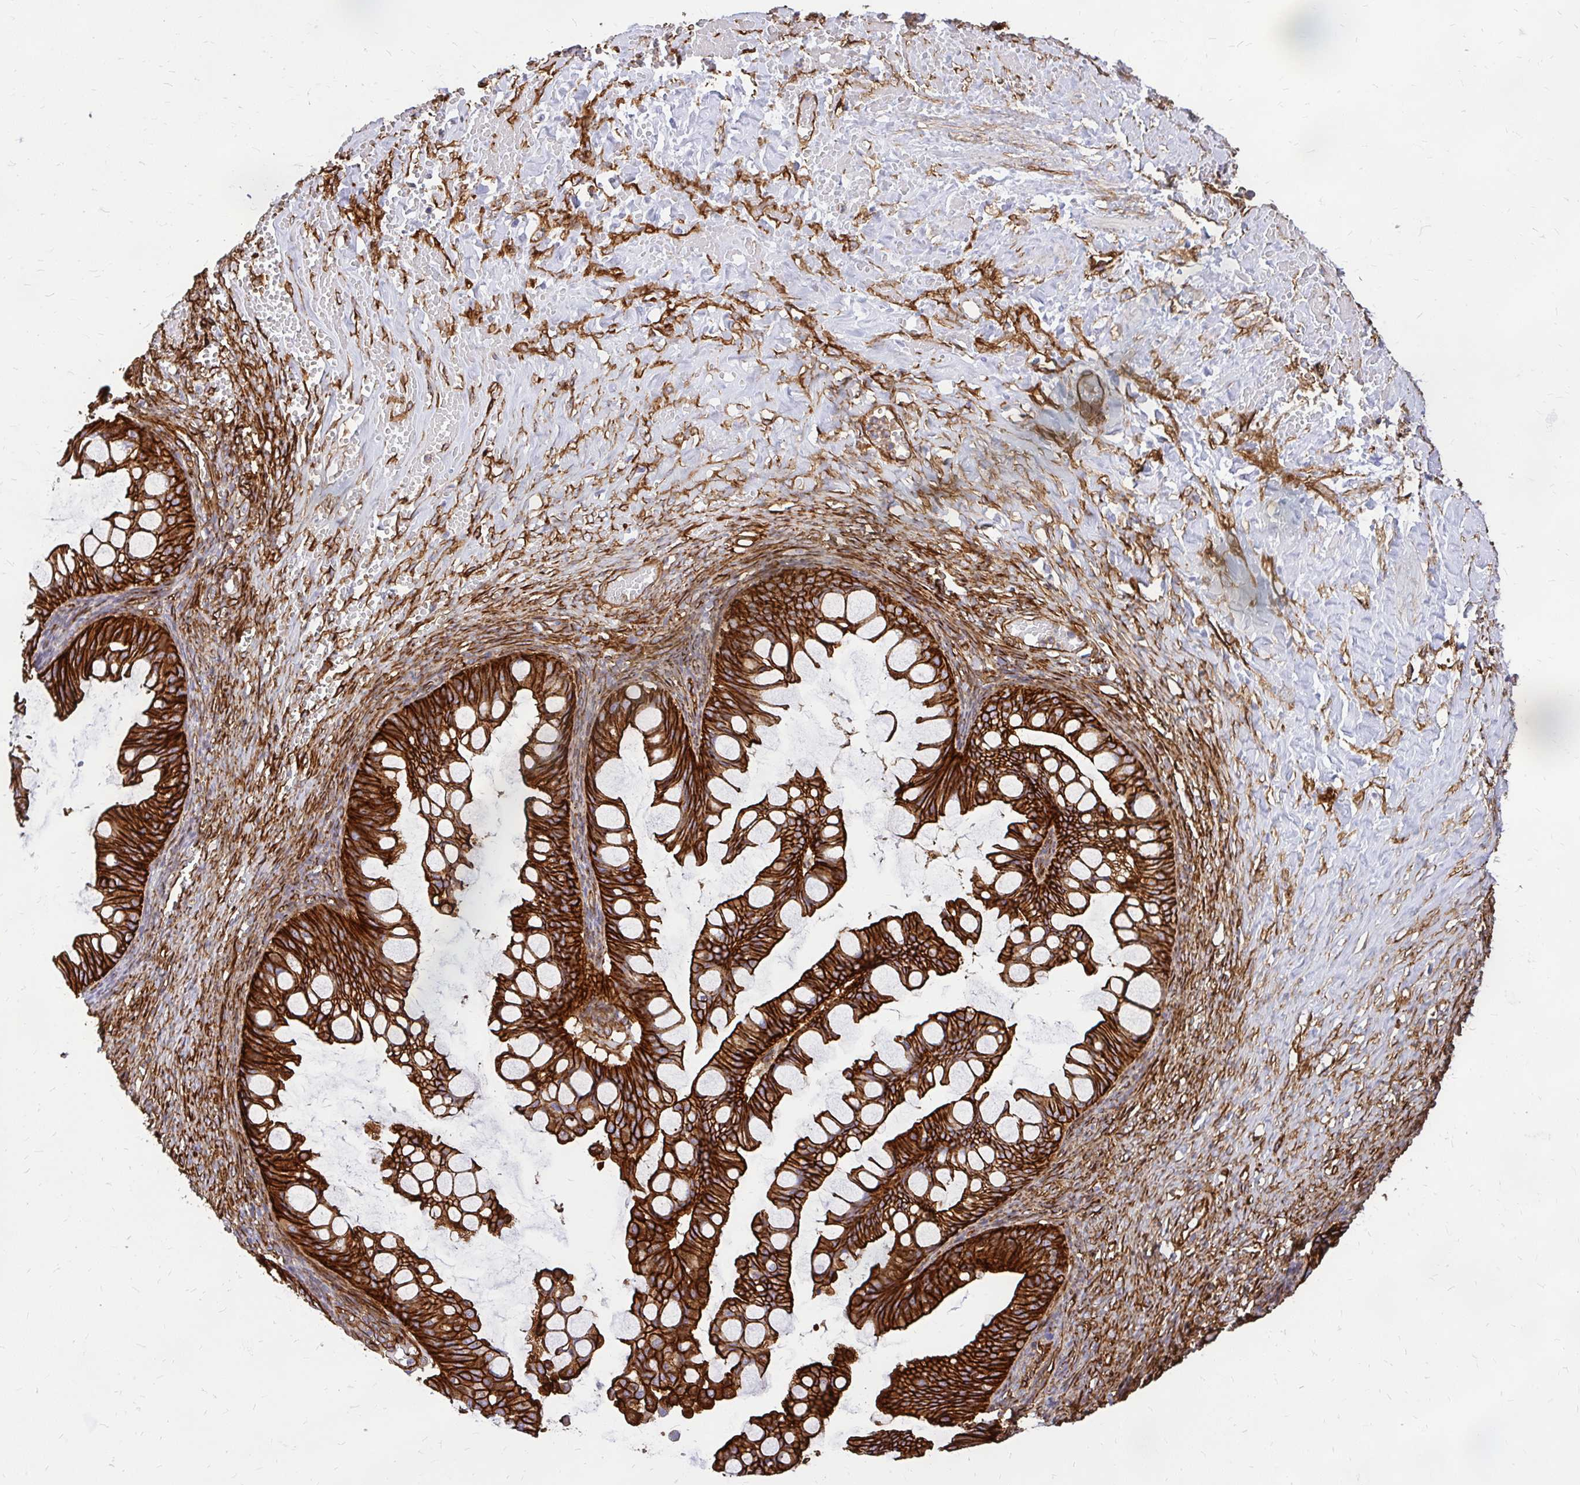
{"staining": {"intensity": "strong", "quantity": ">75%", "location": "cytoplasmic/membranous"}, "tissue": "ovarian cancer", "cell_type": "Tumor cells", "image_type": "cancer", "snomed": [{"axis": "morphology", "description": "Cystadenocarcinoma, mucinous, NOS"}, {"axis": "topography", "description": "Ovary"}], "caption": "High-power microscopy captured an IHC image of ovarian mucinous cystadenocarcinoma, revealing strong cytoplasmic/membranous staining in approximately >75% of tumor cells.", "gene": "MAP1LC3B", "patient": {"sex": "female", "age": 73}}